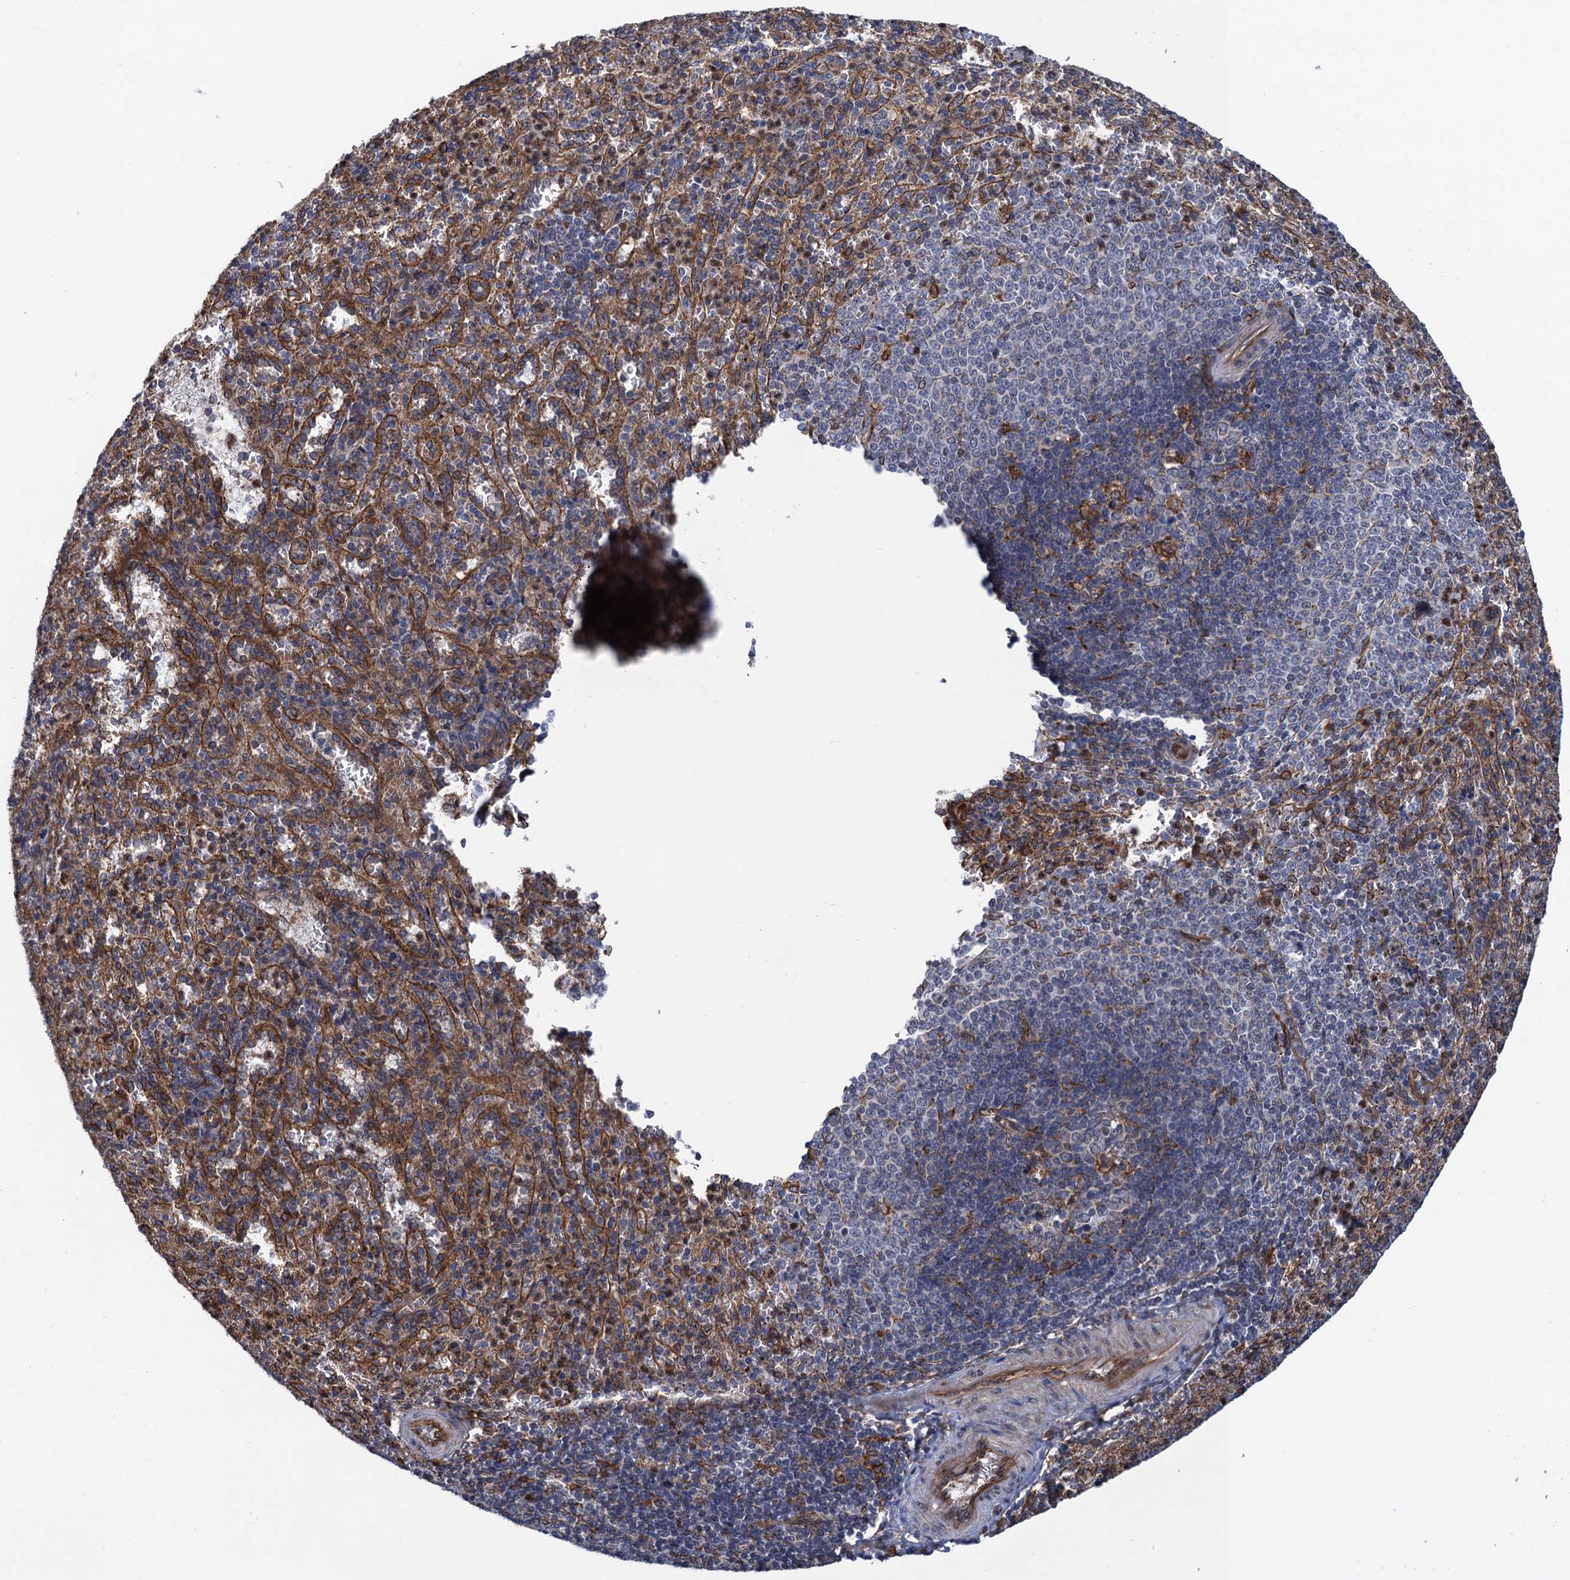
{"staining": {"intensity": "moderate", "quantity": "<25%", "location": "cytoplasmic/membranous"}, "tissue": "spleen", "cell_type": "Cells in red pulp", "image_type": "normal", "snomed": [{"axis": "morphology", "description": "Normal tissue, NOS"}, {"axis": "topography", "description": "Spleen"}], "caption": "Immunohistochemical staining of unremarkable spleen displays moderate cytoplasmic/membranous protein staining in approximately <25% of cells in red pulp. (DAB = brown stain, brightfield microscopy at high magnification).", "gene": "ARMC5", "patient": {"sex": "female", "age": 21}}